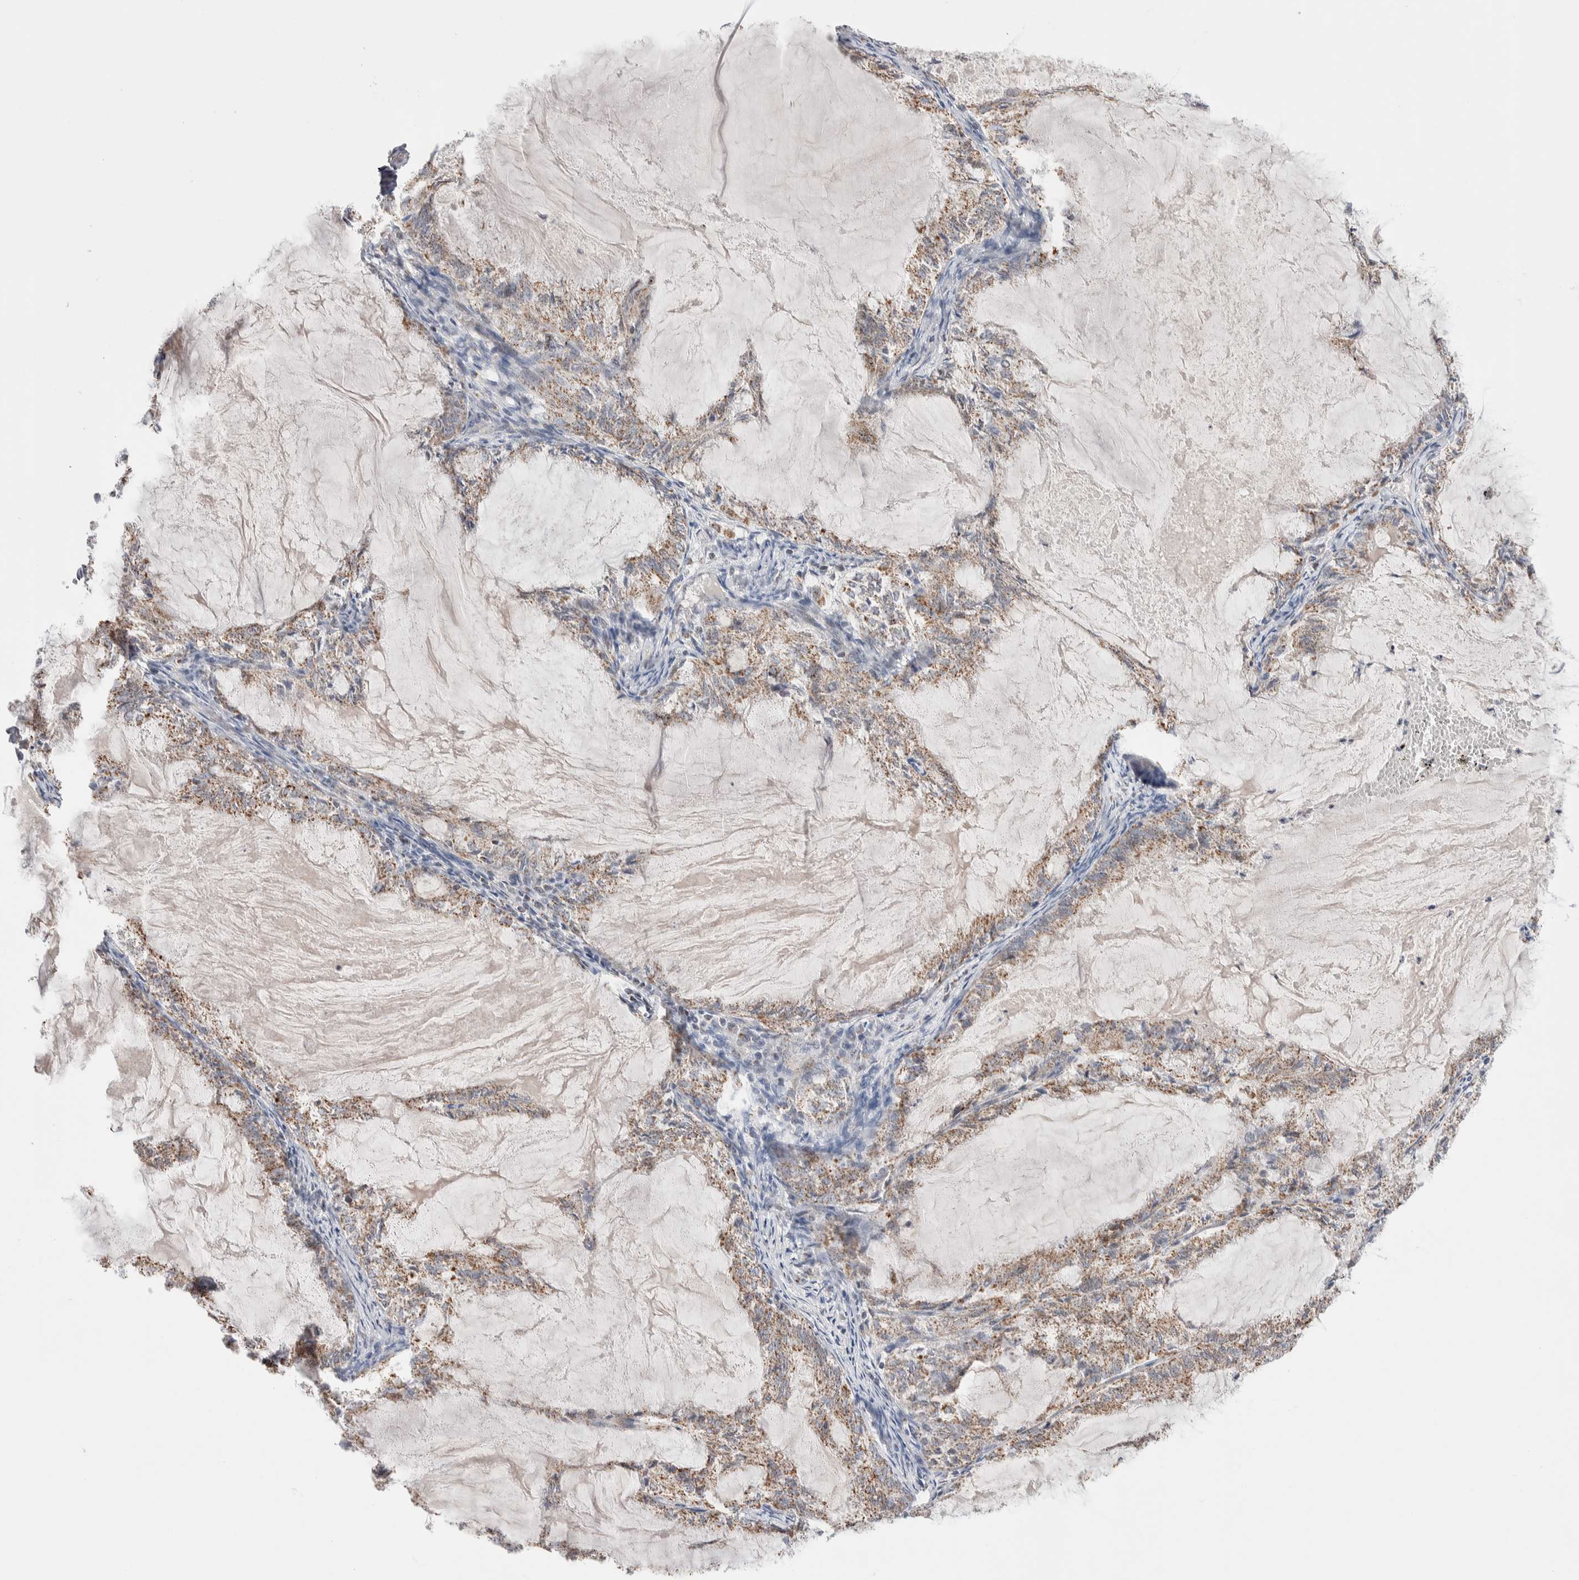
{"staining": {"intensity": "weak", "quantity": ">75%", "location": "cytoplasmic/membranous"}, "tissue": "endometrial cancer", "cell_type": "Tumor cells", "image_type": "cancer", "snomed": [{"axis": "morphology", "description": "Adenocarcinoma, NOS"}, {"axis": "topography", "description": "Endometrium"}], "caption": "Endometrial cancer (adenocarcinoma) stained with DAB (3,3'-diaminobenzidine) immunohistochemistry reveals low levels of weak cytoplasmic/membranous staining in approximately >75% of tumor cells.", "gene": "ZNF695", "patient": {"sex": "female", "age": 86}}